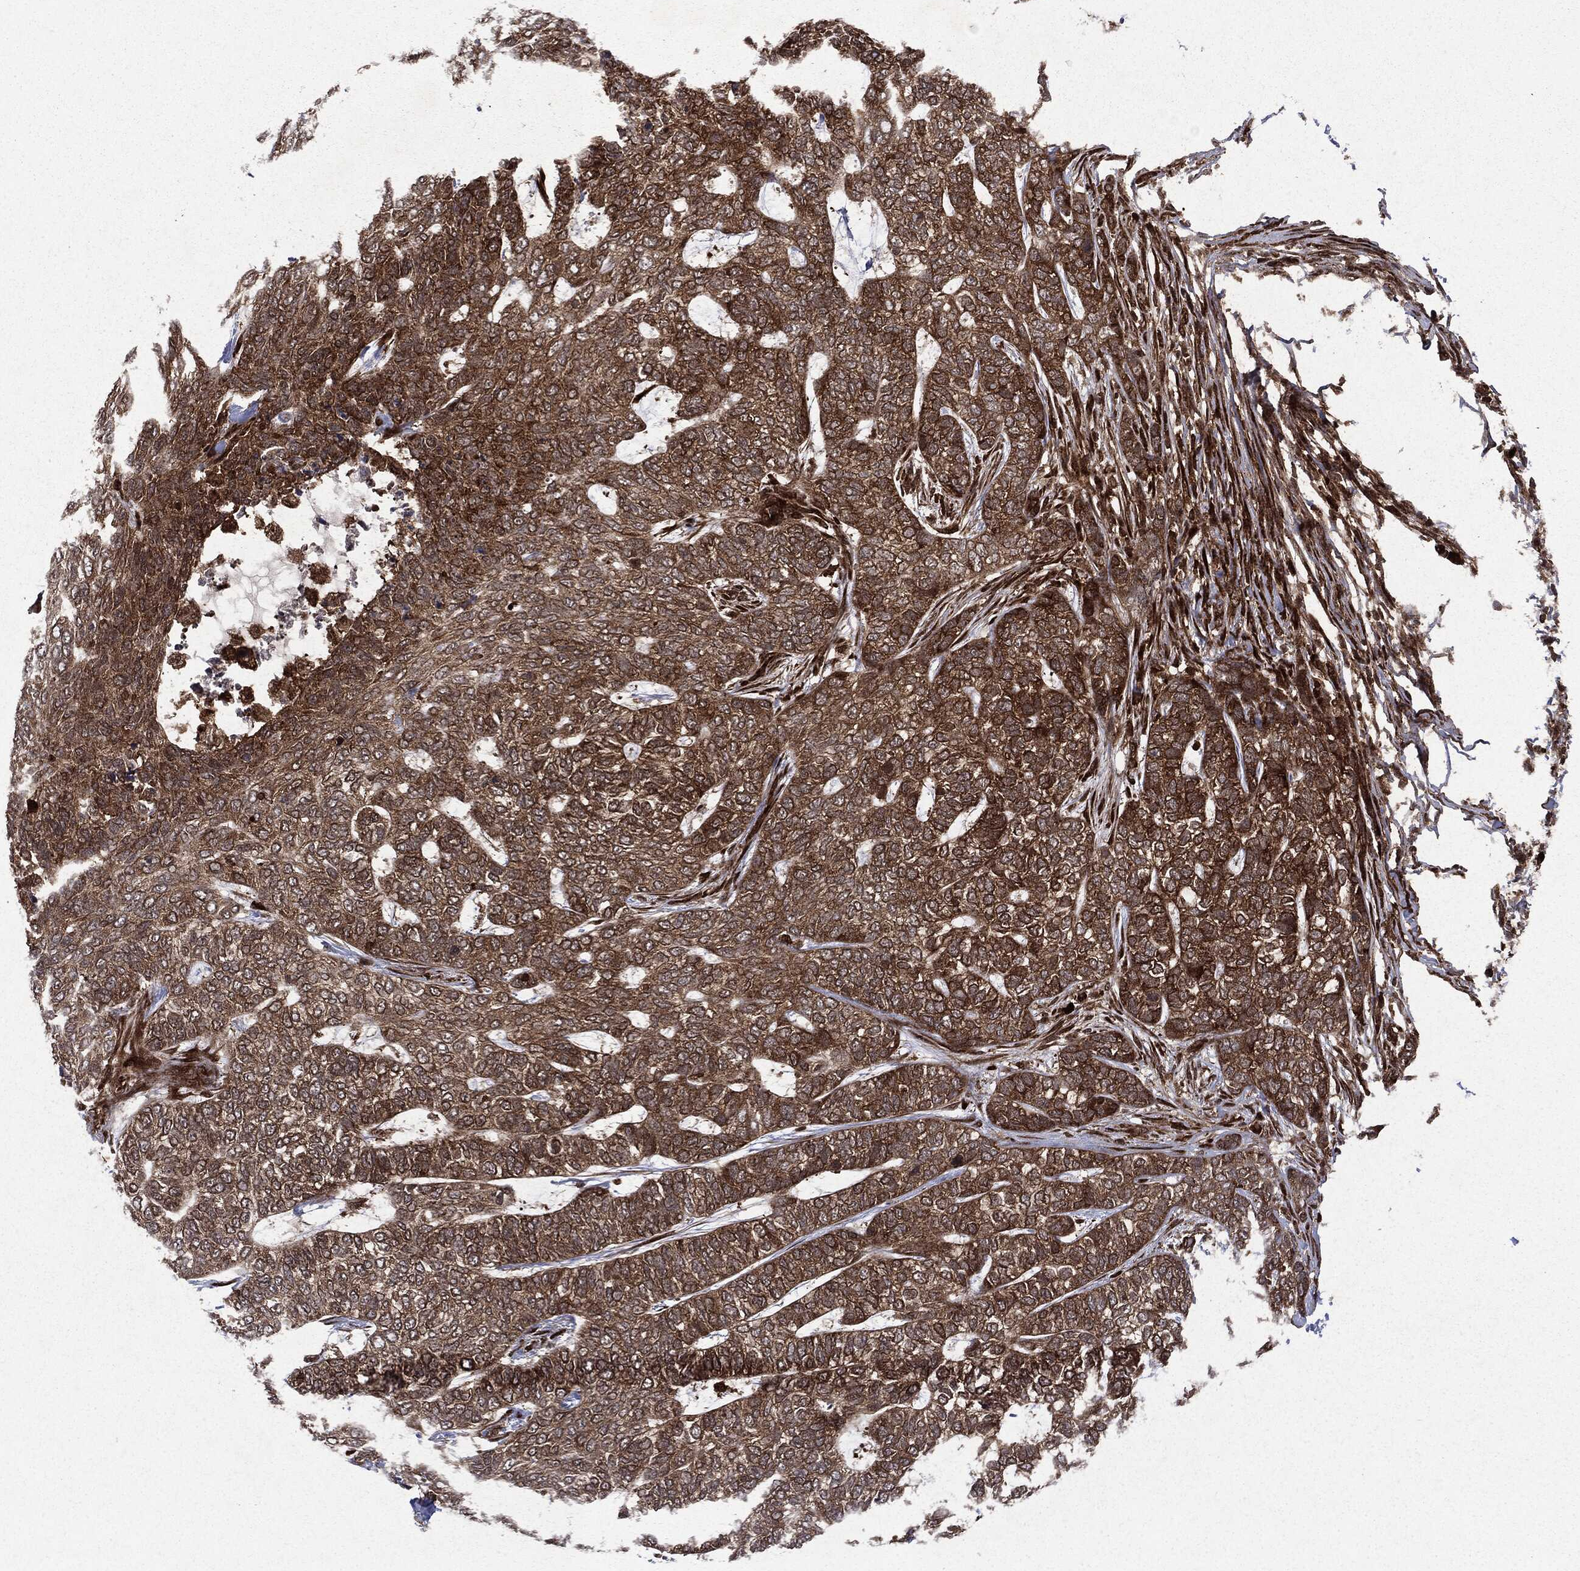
{"staining": {"intensity": "moderate", "quantity": ">75%", "location": "cytoplasmic/membranous"}, "tissue": "skin cancer", "cell_type": "Tumor cells", "image_type": "cancer", "snomed": [{"axis": "morphology", "description": "Basal cell carcinoma"}, {"axis": "topography", "description": "Skin"}], "caption": "Immunohistochemical staining of skin cancer demonstrates medium levels of moderate cytoplasmic/membranous expression in about >75% of tumor cells. (Stains: DAB (3,3'-diaminobenzidine) in brown, nuclei in blue, Microscopy: brightfield microscopy at high magnification).", "gene": "OTUB1", "patient": {"sex": "female", "age": 65}}